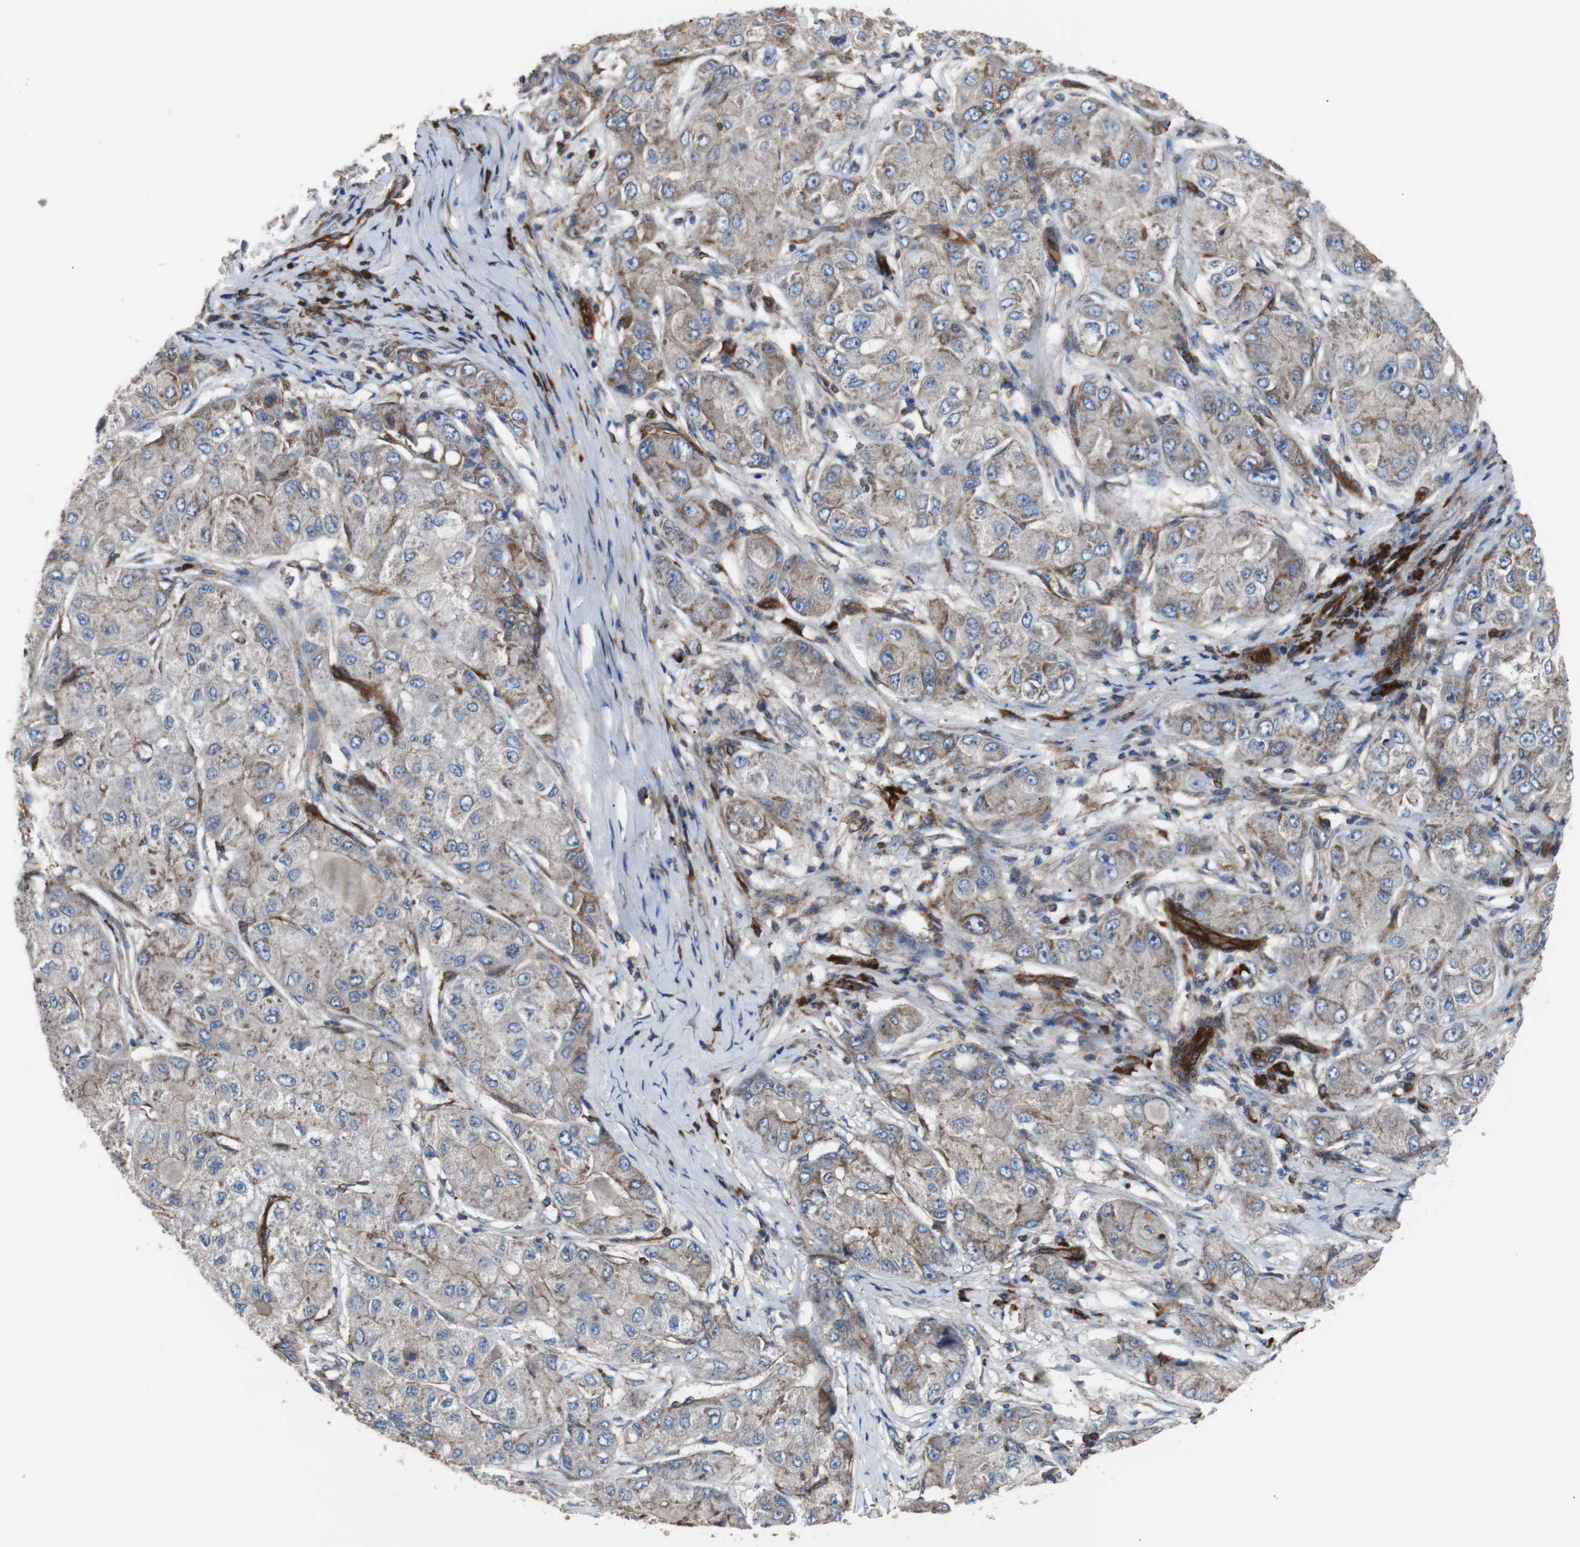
{"staining": {"intensity": "moderate", "quantity": ">75%", "location": "cytoplasmic/membranous"}, "tissue": "liver cancer", "cell_type": "Tumor cells", "image_type": "cancer", "snomed": [{"axis": "morphology", "description": "Carcinoma, Hepatocellular, NOS"}, {"axis": "topography", "description": "Liver"}], "caption": "Hepatocellular carcinoma (liver) stained with a protein marker shows moderate staining in tumor cells.", "gene": "PLCG2", "patient": {"sex": "male", "age": 80}}